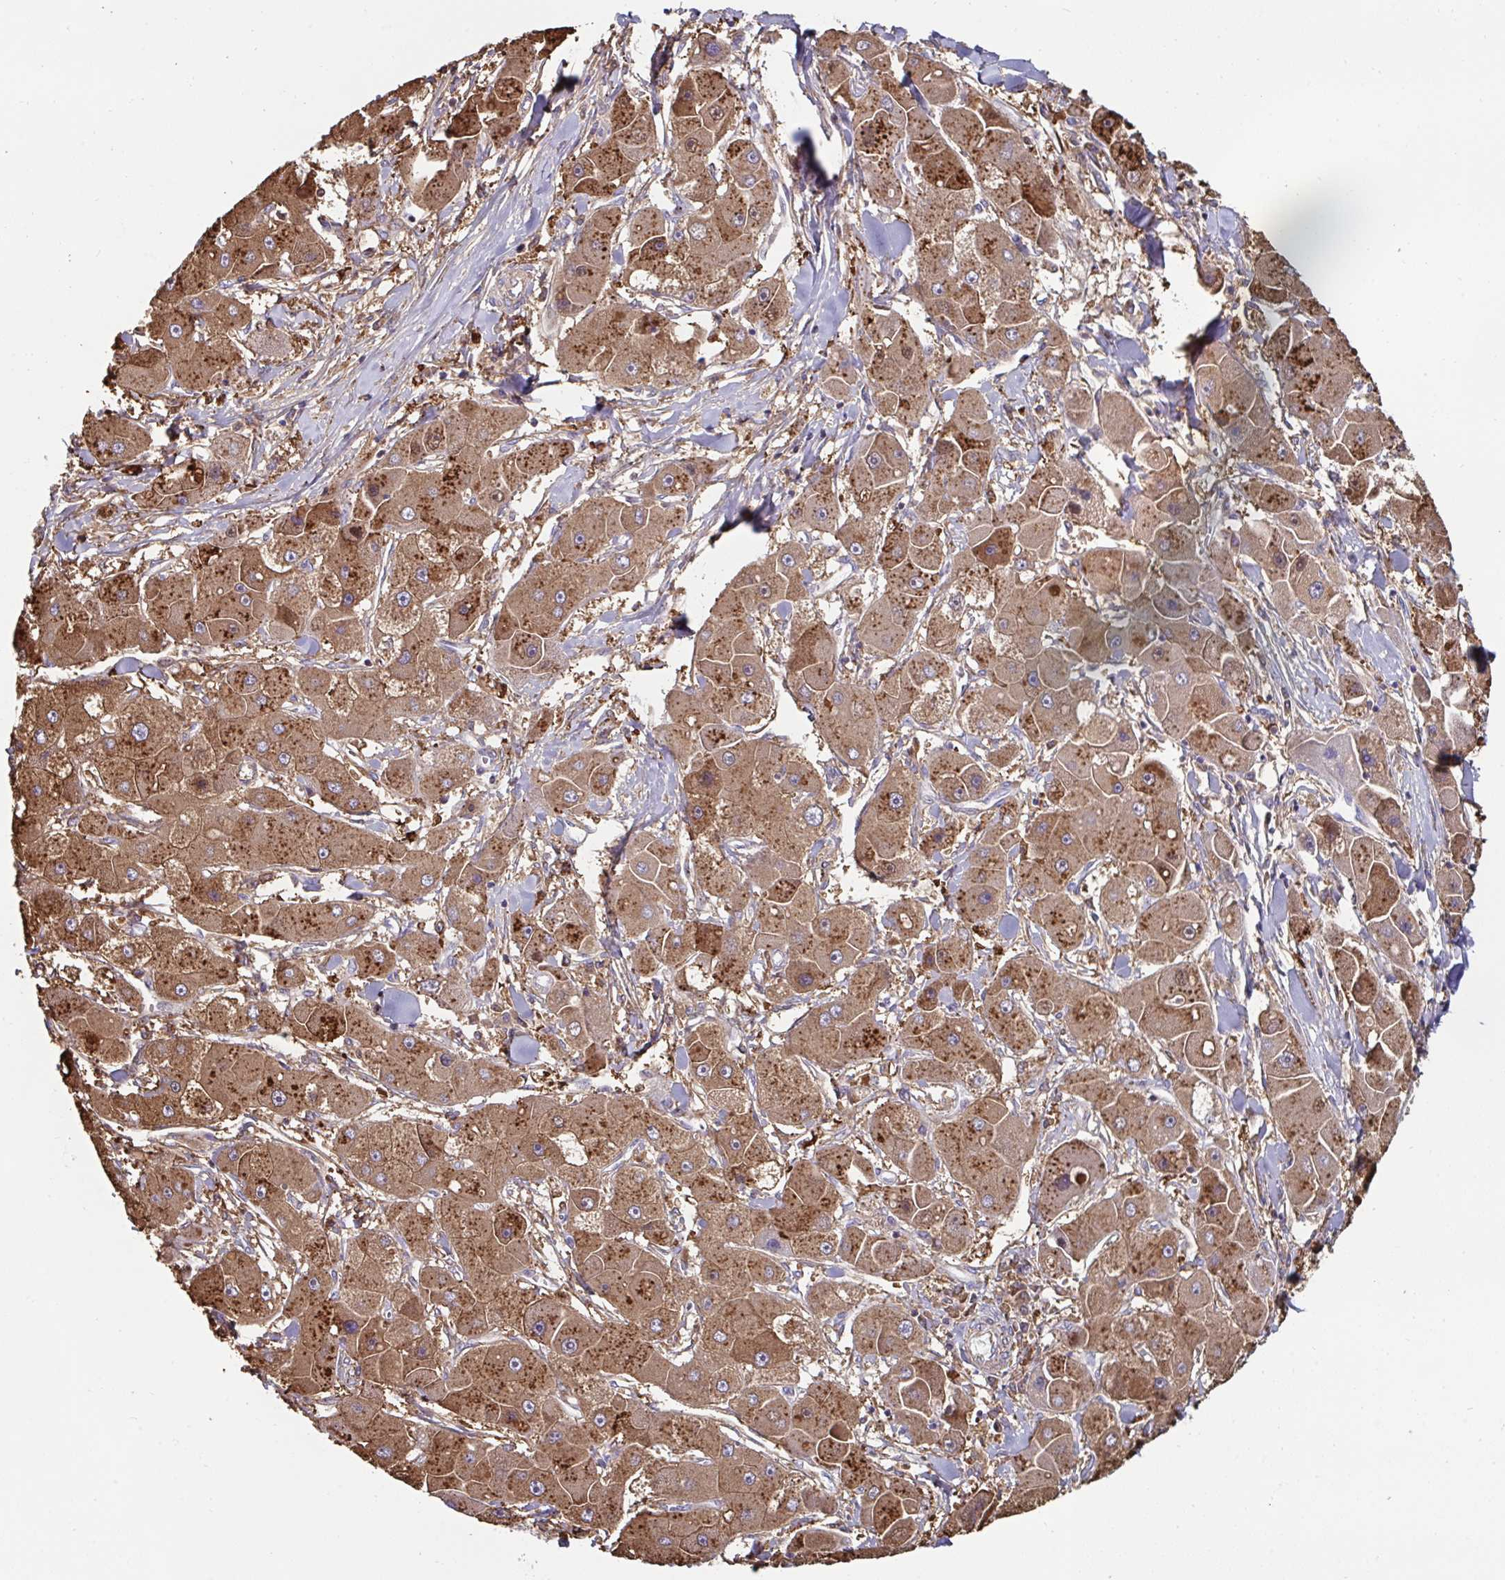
{"staining": {"intensity": "moderate", "quantity": ">75%", "location": "cytoplasmic/membranous"}, "tissue": "liver cancer", "cell_type": "Tumor cells", "image_type": "cancer", "snomed": [{"axis": "morphology", "description": "Carcinoma, Hepatocellular, NOS"}, {"axis": "topography", "description": "Liver"}], "caption": "Immunohistochemistry (IHC) (DAB (3,3'-diaminobenzidine)) staining of hepatocellular carcinoma (liver) displays moderate cytoplasmic/membranous protein expression in about >75% of tumor cells. The staining was performed using DAB to visualize the protein expression in brown, while the nuclei were stained in blue with hematoxylin (Magnification: 20x).", "gene": "FBXL13", "patient": {"sex": "male", "age": 24}}